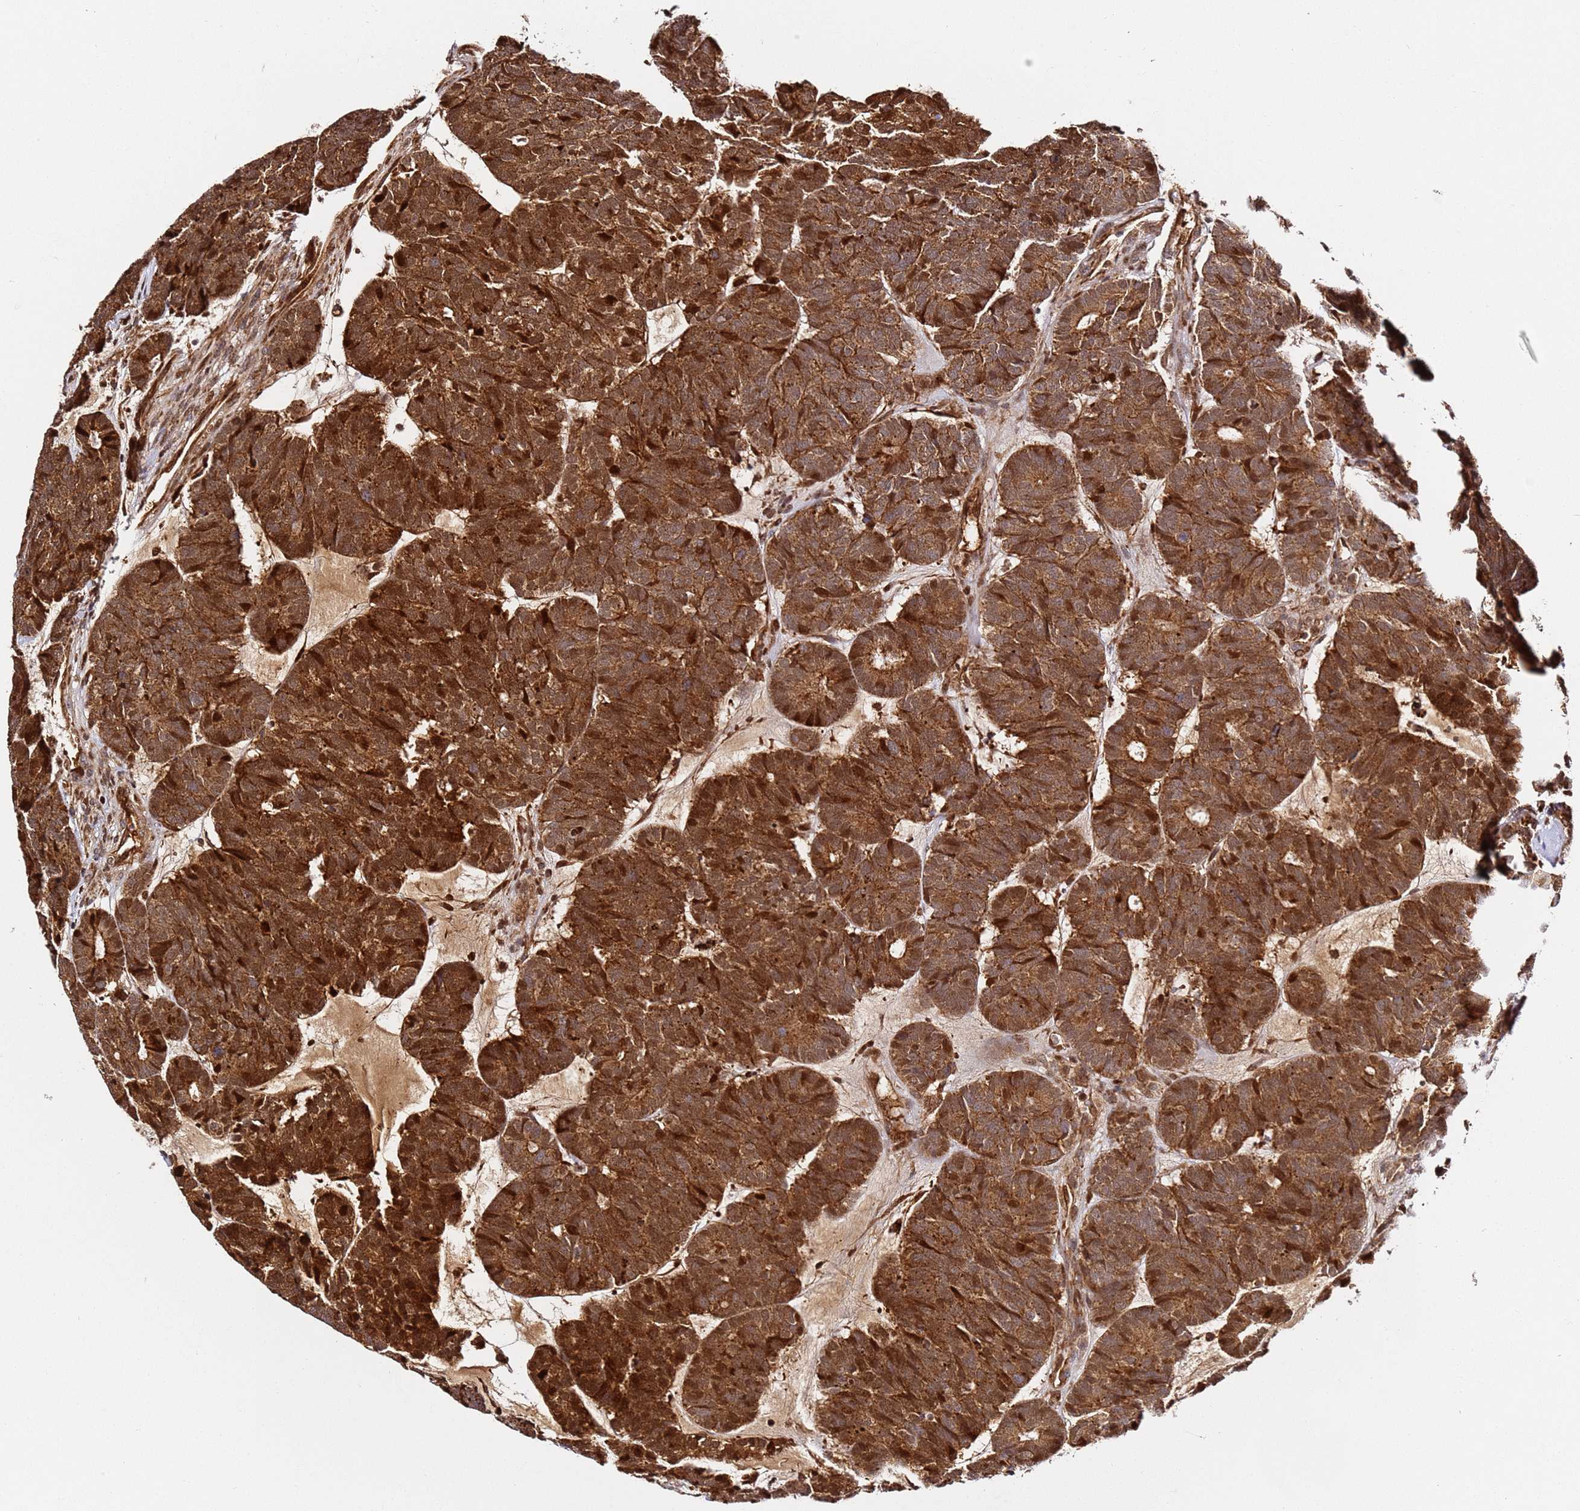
{"staining": {"intensity": "strong", "quantity": ">75%", "location": "cytoplasmic/membranous,nuclear"}, "tissue": "head and neck cancer", "cell_type": "Tumor cells", "image_type": "cancer", "snomed": [{"axis": "morphology", "description": "Adenocarcinoma, NOS"}, {"axis": "topography", "description": "Head-Neck"}], "caption": "Protein expression analysis of head and neck adenocarcinoma exhibits strong cytoplasmic/membranous and nuclear staining in approximately >75% of tumor cells.", "gene": "SMOX", "patient": {"sex": "female", "age": 81}}